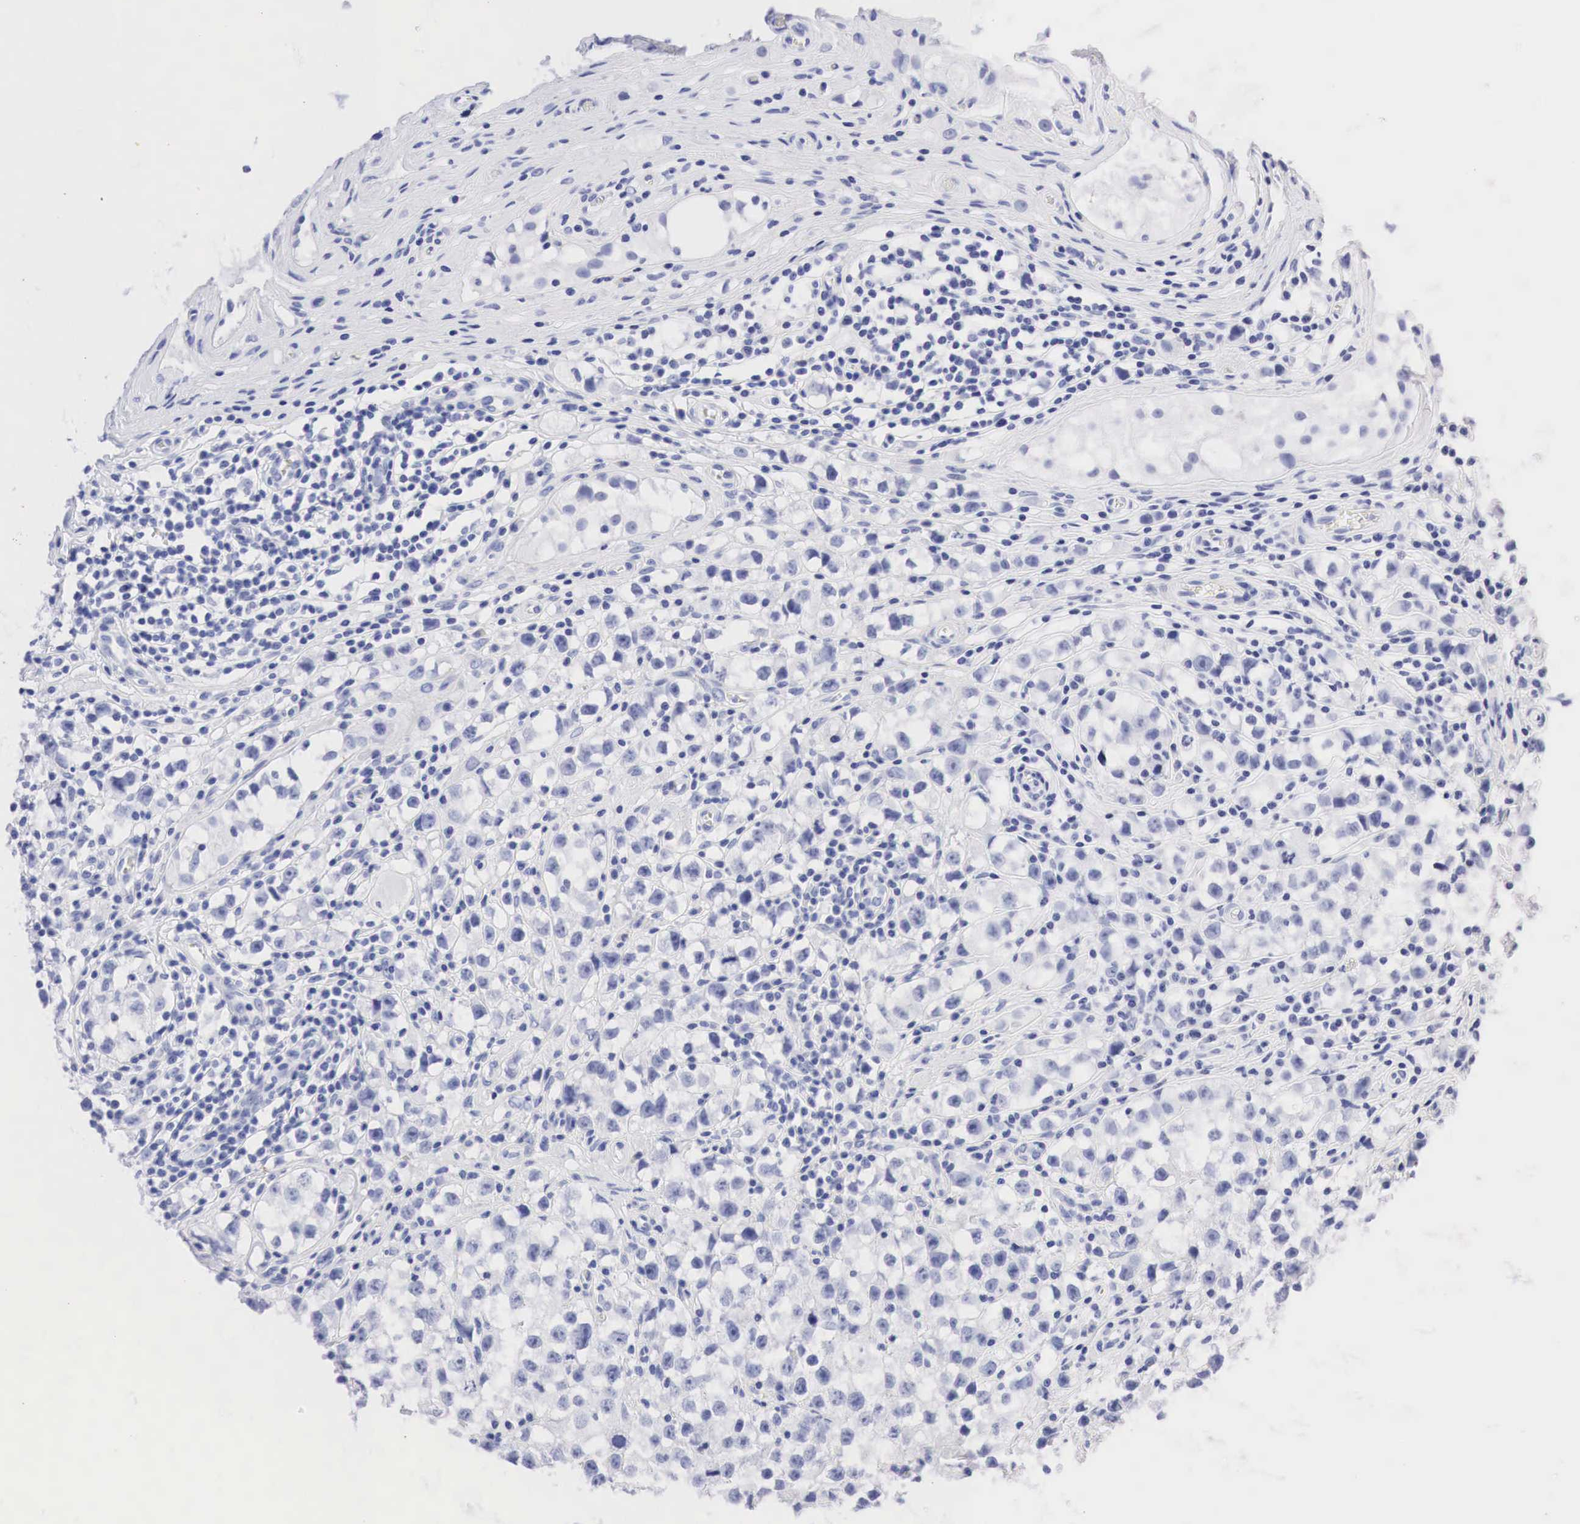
{"staining": {"intensity": "negative", "quantity": "none", "location": "none"}, "tissue": "testis cancer", "cell_type": "Tumor cells", "image_type": "cancer", "snomed": [{"axis": "morphology", "description": "Seminoma, NOS"}, {"axis": "topography", "description": "Testis"}], "caption": "There is no significant positivity in tumor cells of seminoma (testis). Nuclei are stained in blue.", "gene": "NKX2-1", "patient": {"sex": "male", "age": 35}}